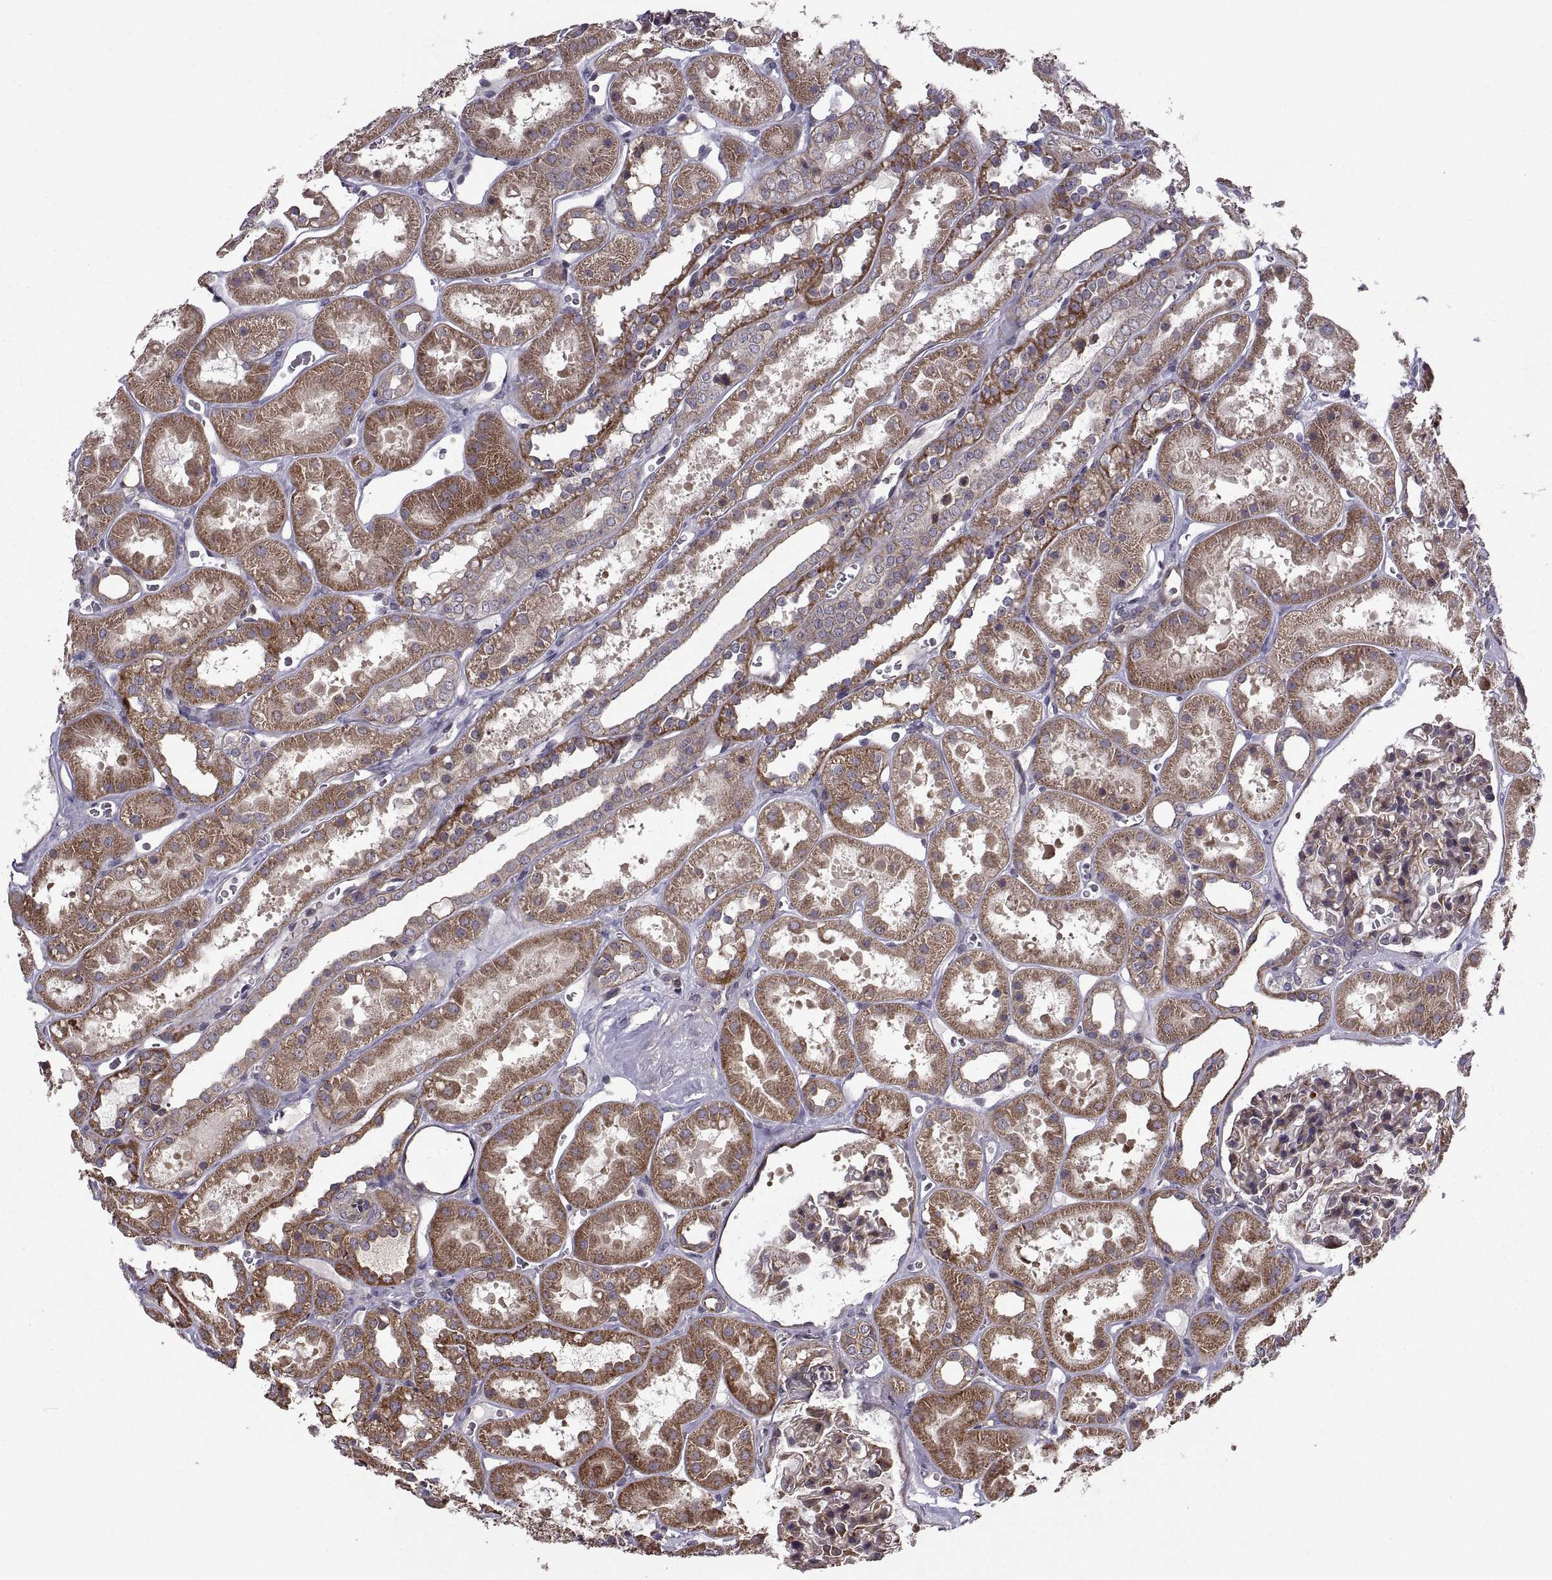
{"staining": {"intensity": "moderate", "quantity": "<25%", "location": "cytoplasmic/membranous"}, "tissue": "kidney", "cell_type": "Cells in glomeruli", "image_type": "normal", "snomed": [{"axis": "morphology", "description": "Normal tissue, NOS"}, {"axis": "topography", "description": "Kidney"}], "caption": "The histopathology image shows a brown stain indicating the presence of a protein in the cytoplasmic/membranous of cells in glomeruli in kidney. The staining is performed using DAB (3,3'-diaminobenzidine) brown chromogen to label protein expression. The nuclei are counter-stained blue using hematoxylin.", "gene": "PMM2", "patient": {"sex": "female", "age": 41}}